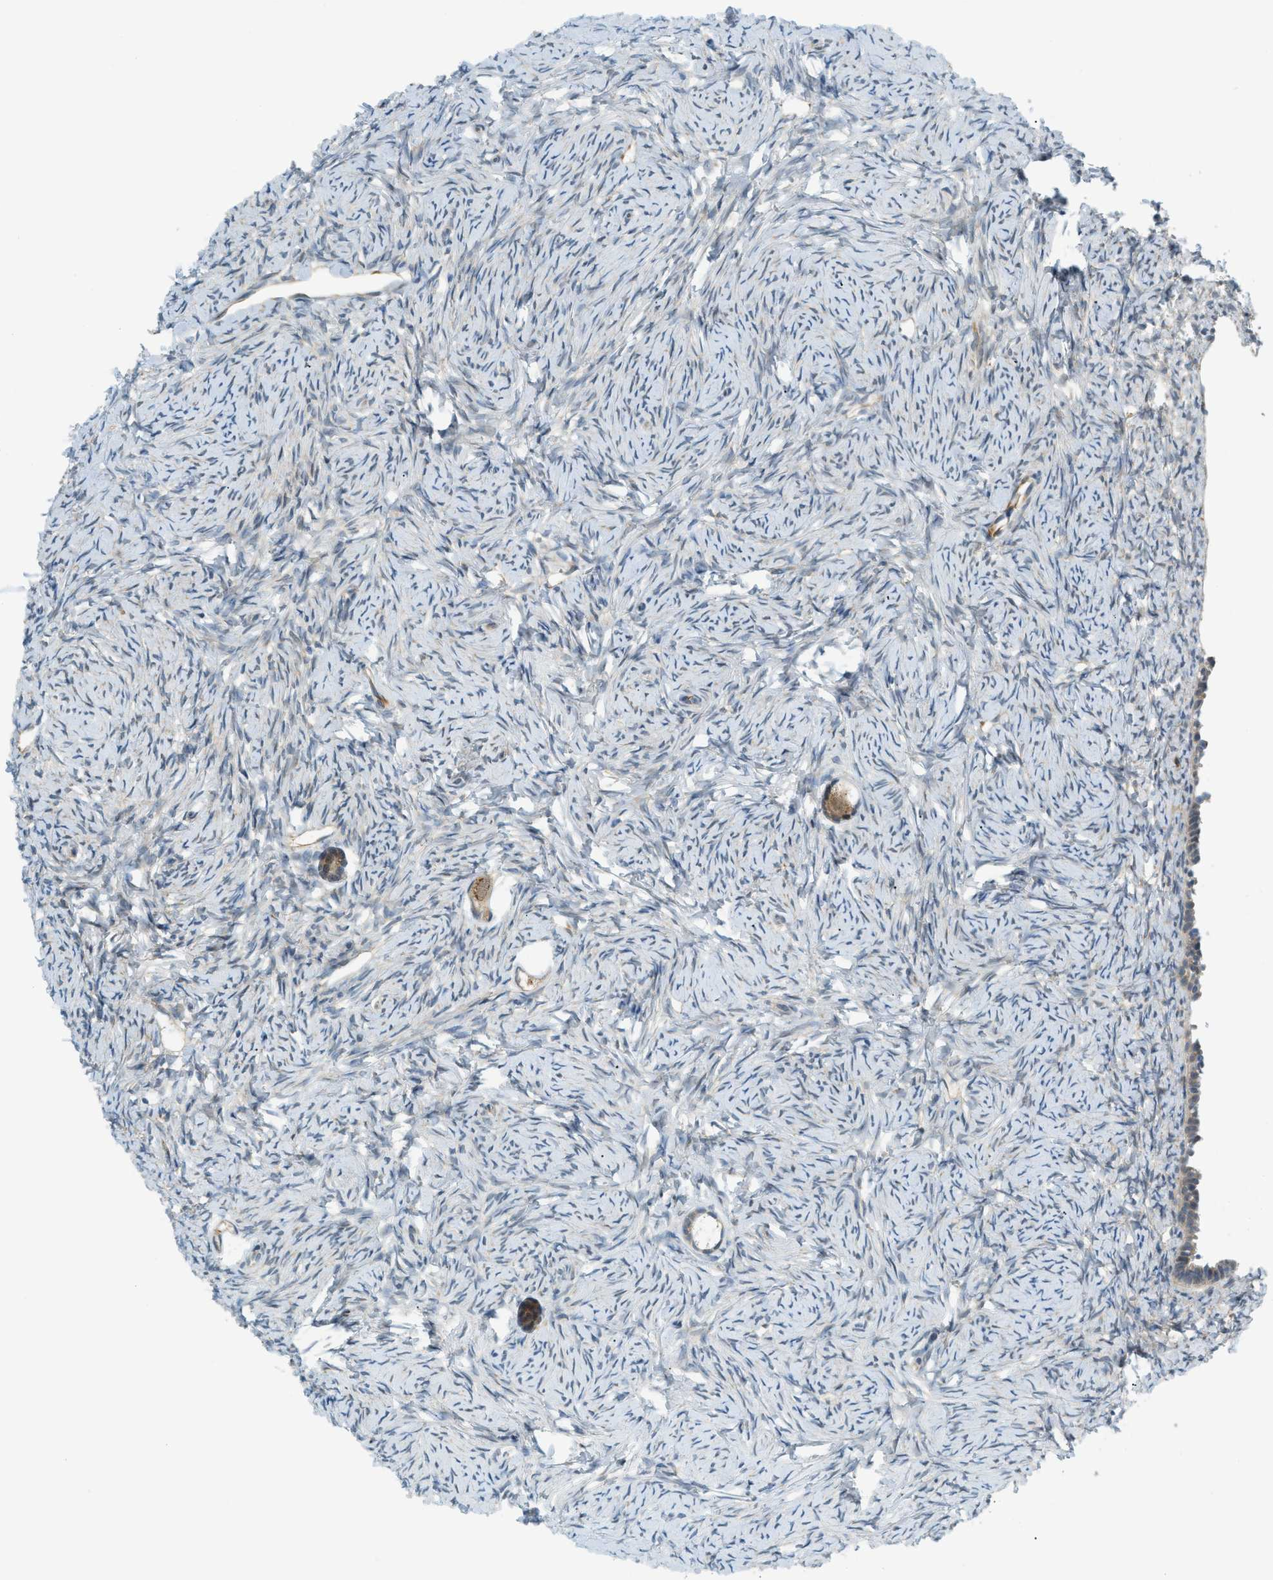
{"staining": {"intensity": "weak", "quantity": ">75%", "location": "cytoplasmic/membranous"}, "tissue": "ovary", "cell_type": "Follicle cells", "image_type": "normal", "snomed": [{"axis": "morphology", "description": "Normal tissue, NOS"}, {"axis": "topography", "description": "Ovary"}], "caption": "Brown immunohistochemical staining in unremarkable human ovary reveals weak cytoplasmic/membranous staining in approximately >75% of follicle cells. The protein of interest is shown in brown color, while the nuclei are stained blue.", "gene": "PIGG", "patient": {"sex": "female", "age": 33}}